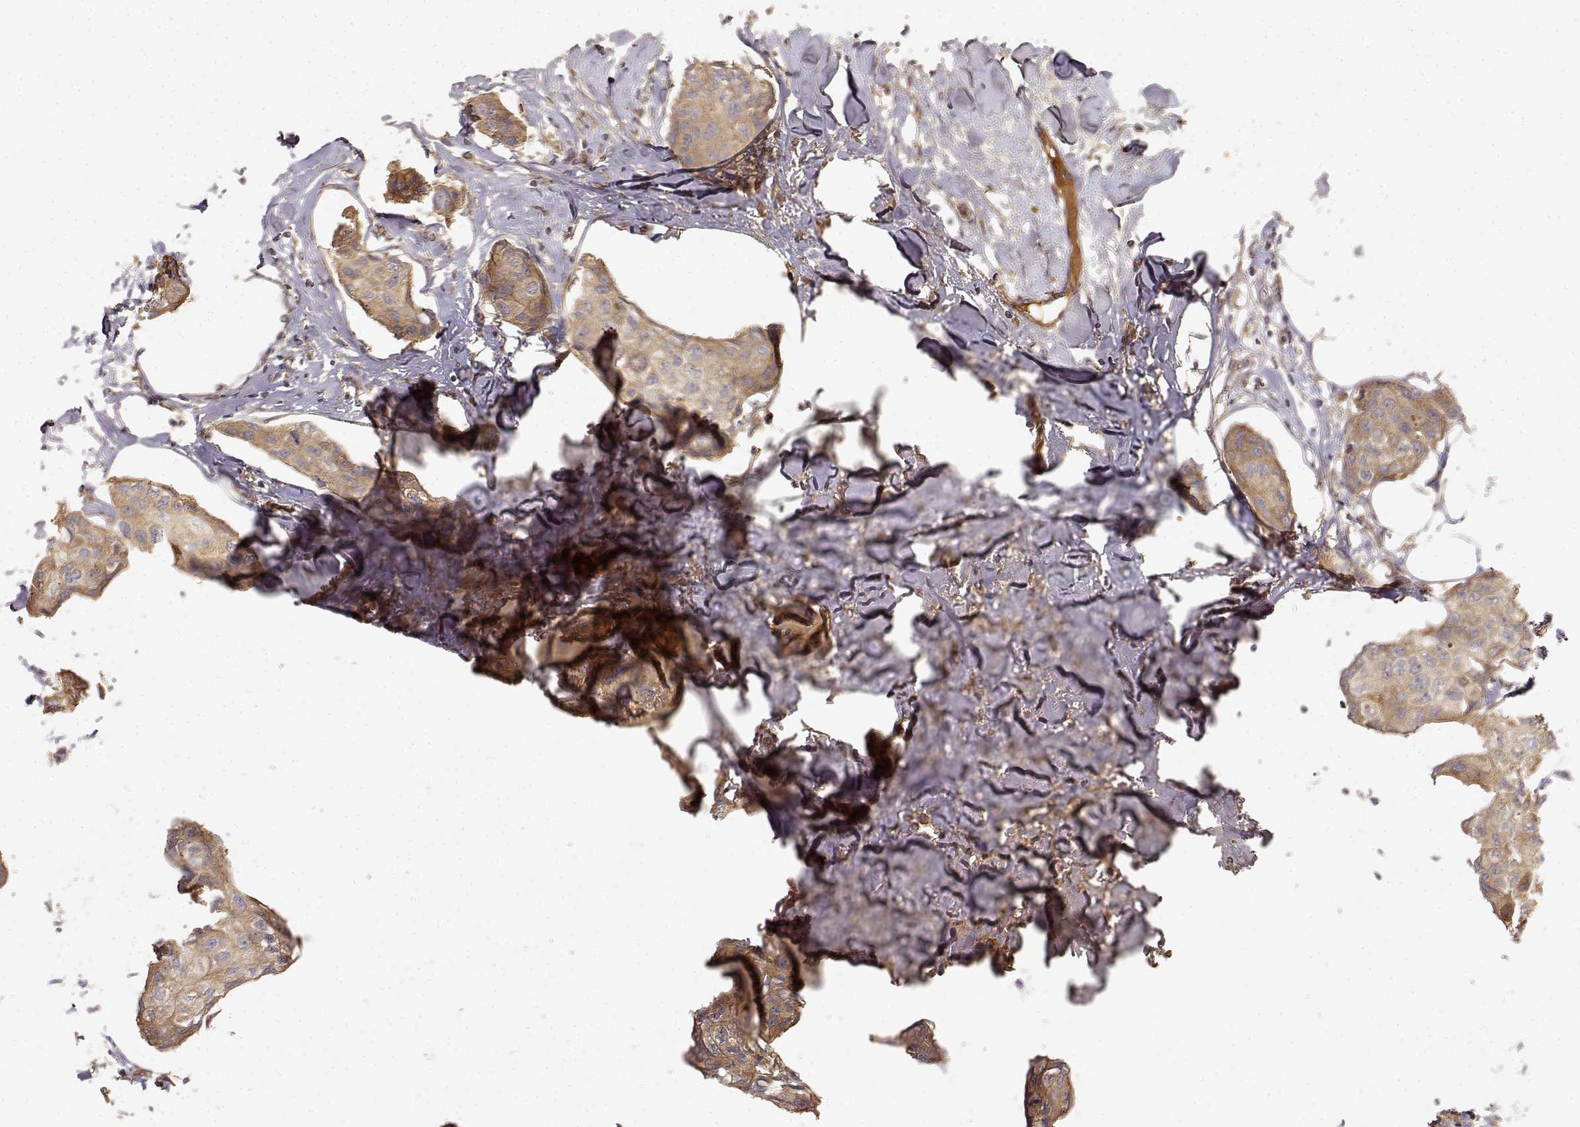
{"staining": {"intensity": "weak", "quantity": ">75%", "location": "cytoplasmic/membranous"}, "tissue": "breast cancer", "cell_type": "Tumor cells", "image_type": "cancer", "snomed": [{"axis": "morphology", "description": "Duct carcinoma"}, {"axis": "topography", "description": "Breast"}], "caption": "A histopathology image showing weak cytoplasmic/membranous expression in approximately >75% of tumor cells in breast cancer (intraductal carcinoma), as visualized by brown immunohistochemical staining.", "gene": "CDK5RAP2", "patient": {"sex": "female", "age": 80}}